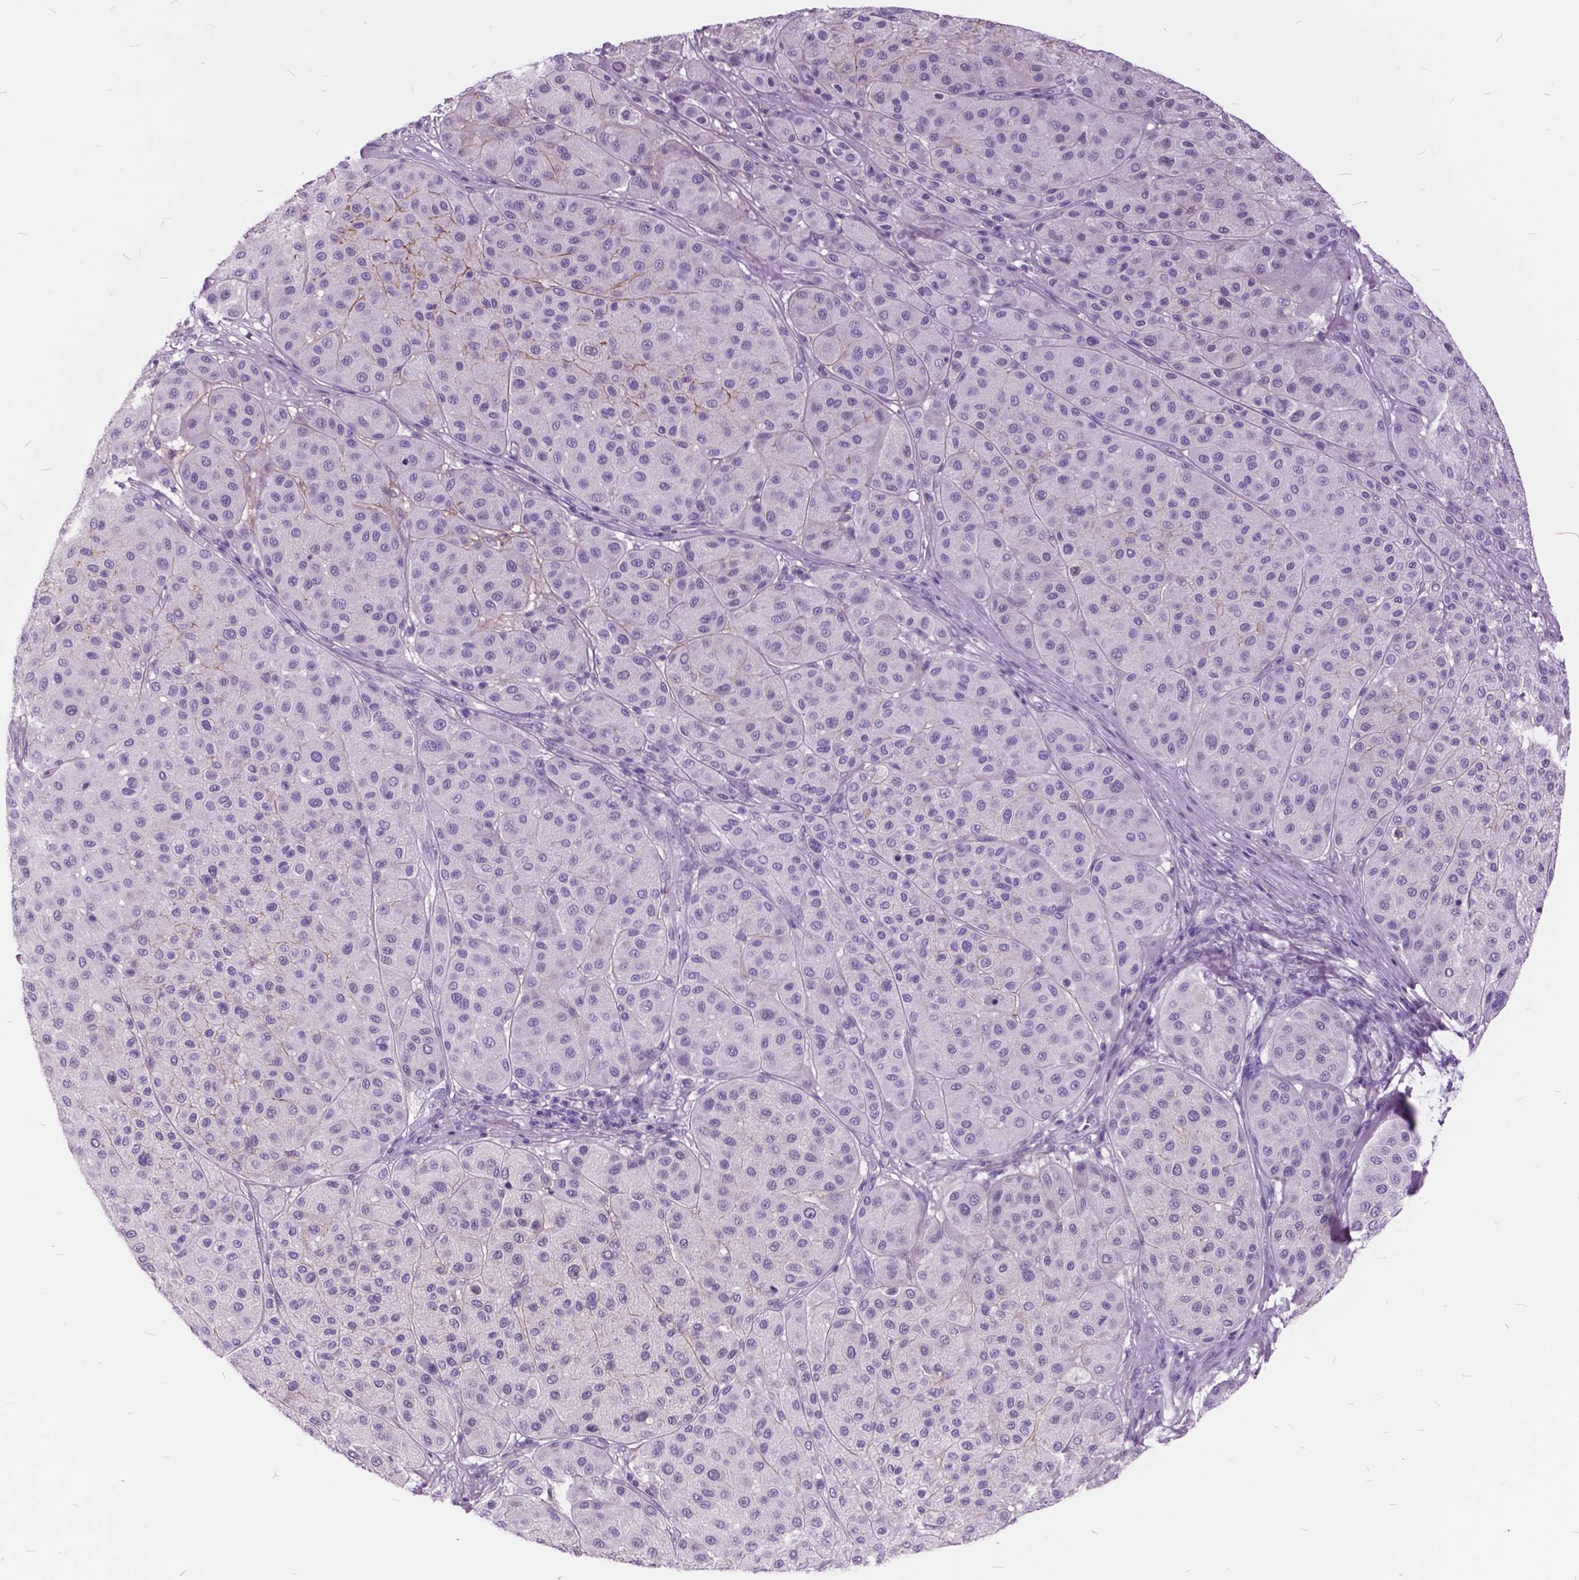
{"staining": {"intensity": "negative", "quantity": "none", "location": "none"}, "tissue": "melanoma", "cell_type": "Tumor cells", "image_type": "cancer", "snomed": [{"axis": "morphology", "description": "Malignant melanoma, Metastatic site"}, {"axis": "topography", "description": "Smooth muscle"}], "caption": "IHC micrograph of malignant melanoma (metastatic site) stained for a protein (brown), which demonstrates no positivity in tumor cells.", "gene": "GDF9", "patient": {"sex": "male", "age": 41}}